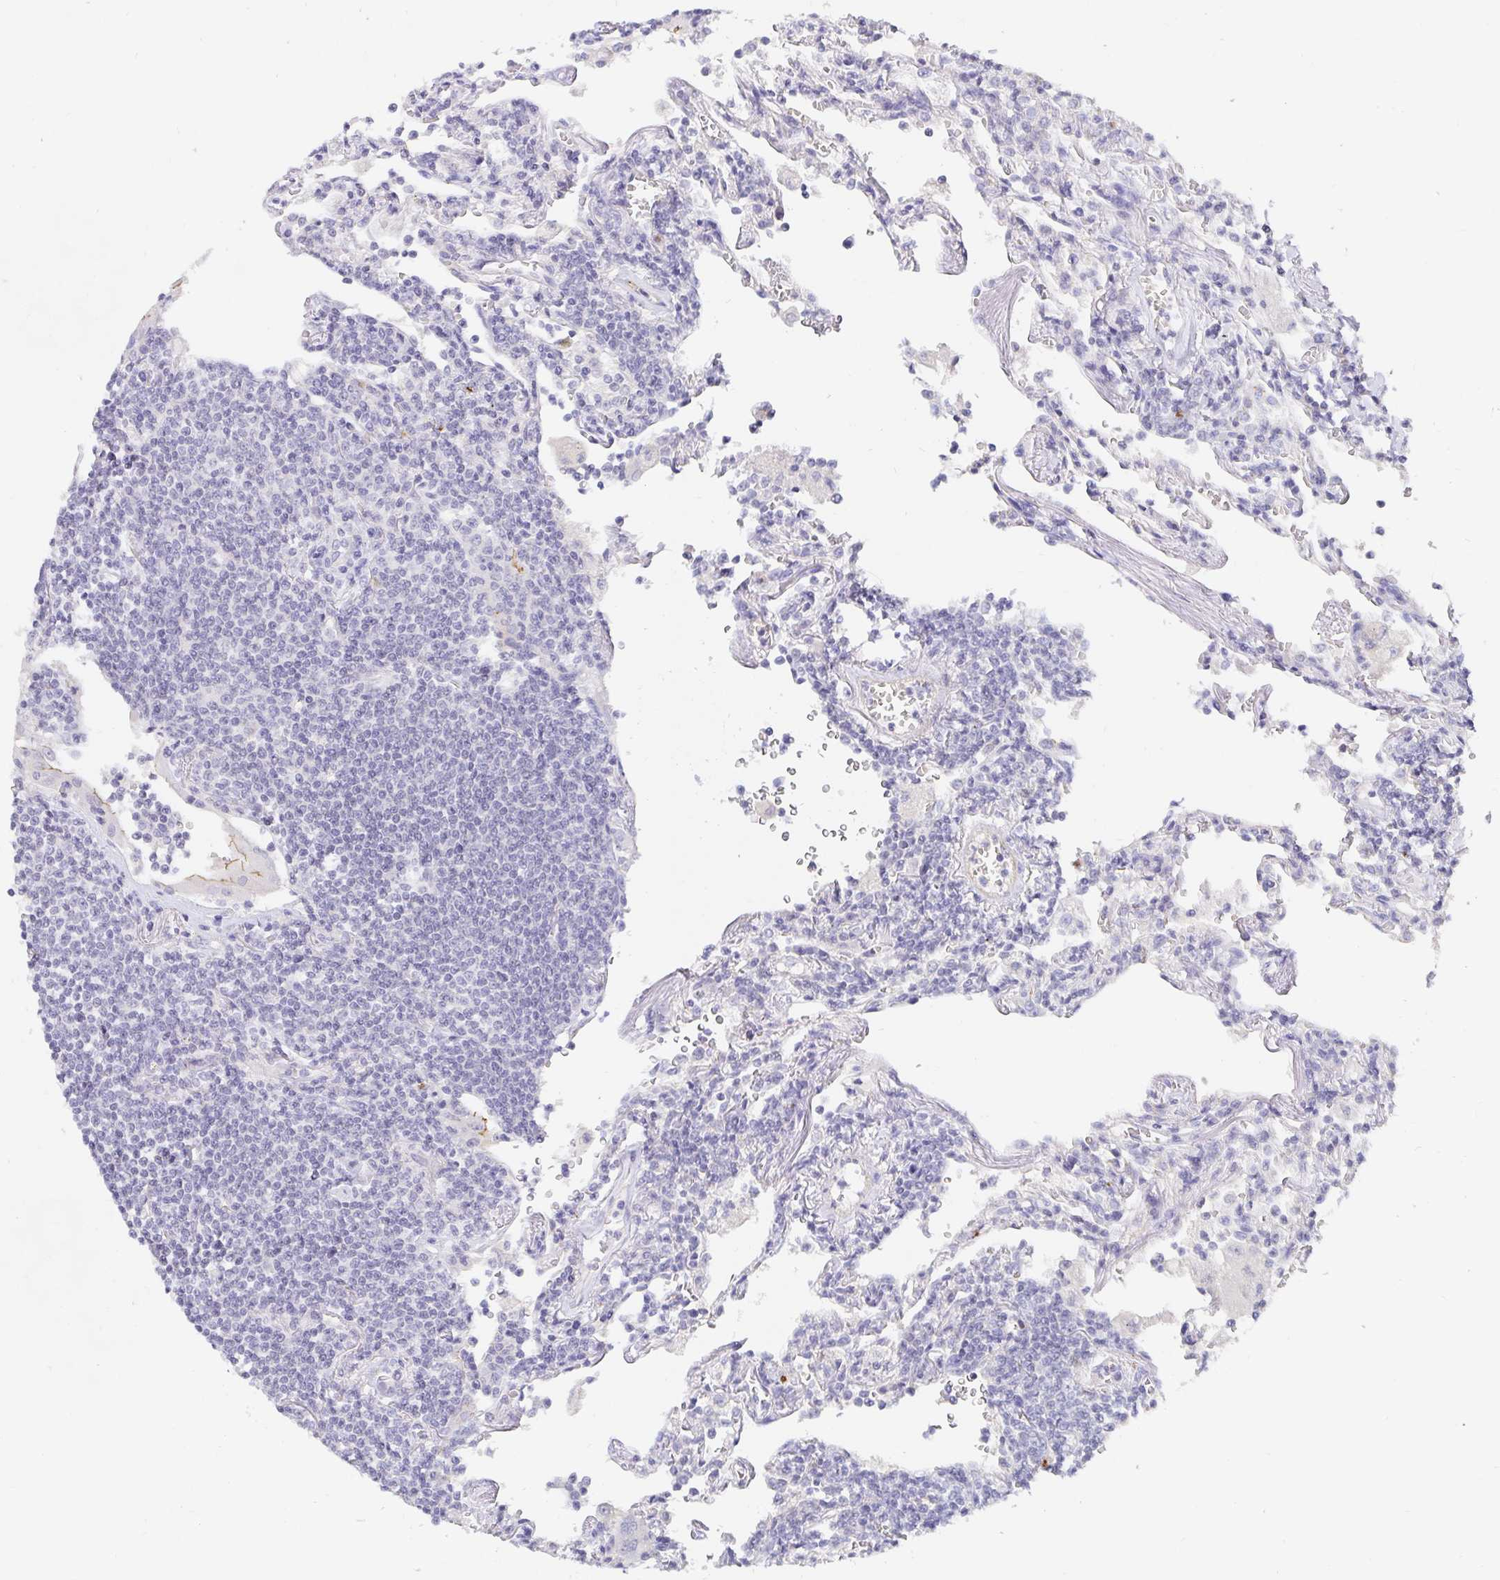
{"staining": {"intensity": "negative", "quantity": "none", "location": "none"}, "tissue": "lymphoma", "cell_type": "Tumor cells", "image_type": "cancer", "snomed": [{"axis": "morphology", "description": "Malignant lymphoma, non-Hodgkin's type, Low grade"}, {"axis": "topography", "description": "Lung"}], "caption": "Low-grade malignant lymphoma, non-Hodgkin's type stained for a protein using IHC displays no expression tumor cells.", "gene": "PDX1", "patient": {"sex": "female", "age": 71}}